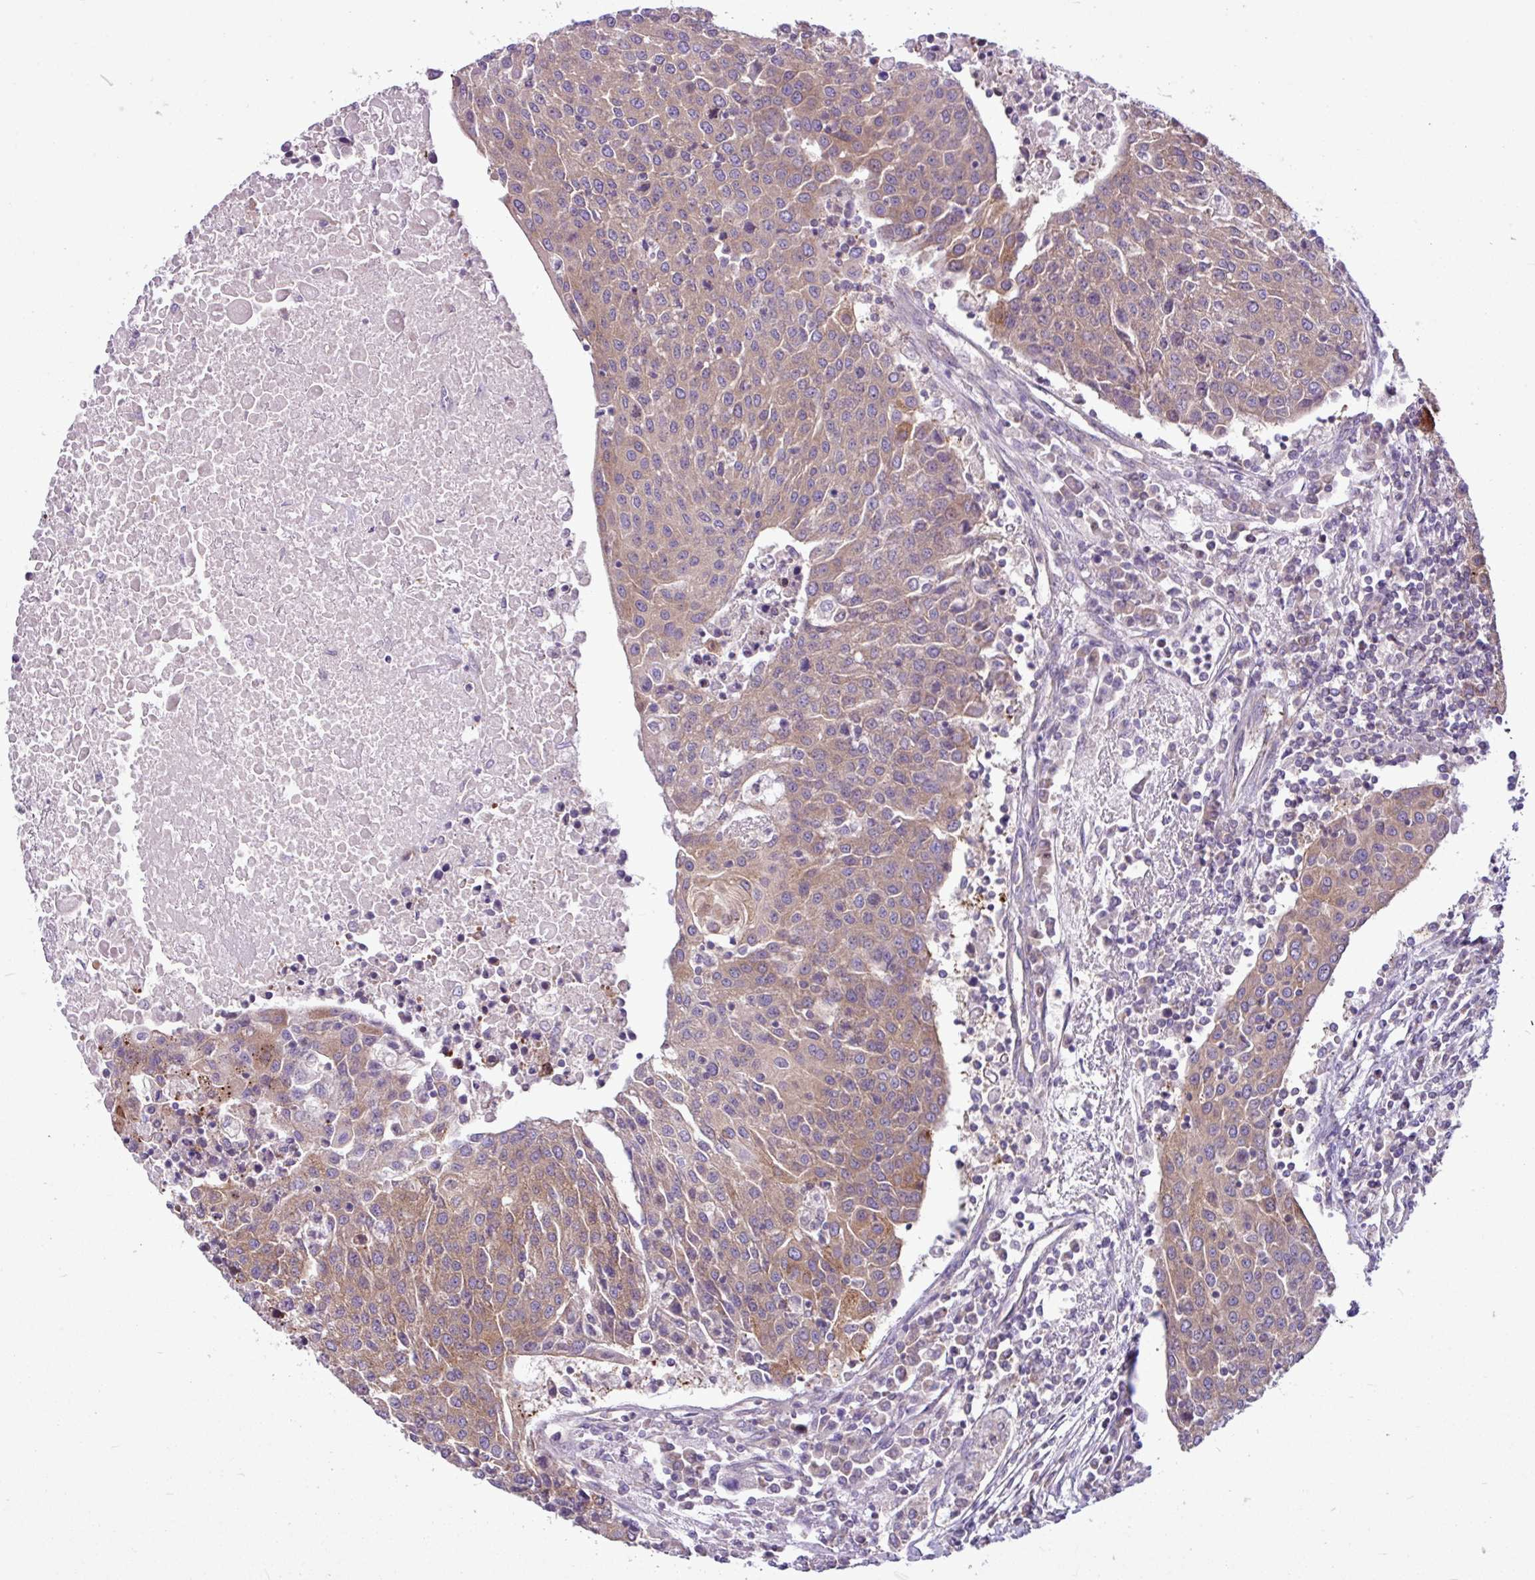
{"staining": {"intensity": "moderate", "quantity": ">75%", "location": "cytoplasmic/membranous"}, "tissue": "urothelial cancer", "cell_type": "Tumor cells", "image_type": "cancer", "snomed": [{"axis": "morphology", "description": "Urothelial carcinoma, High grade"}, {"axis": "topography", "description": "Urinary bladder"}], "caption": "Urothelial cancer was stained to show a protein in brown. There is medium levels of moderate cytoplasmic/membranous staining in about >75% of tumor cells.", "gene": "MROH2A", "patient": {"sex": "female", "age": 85}}